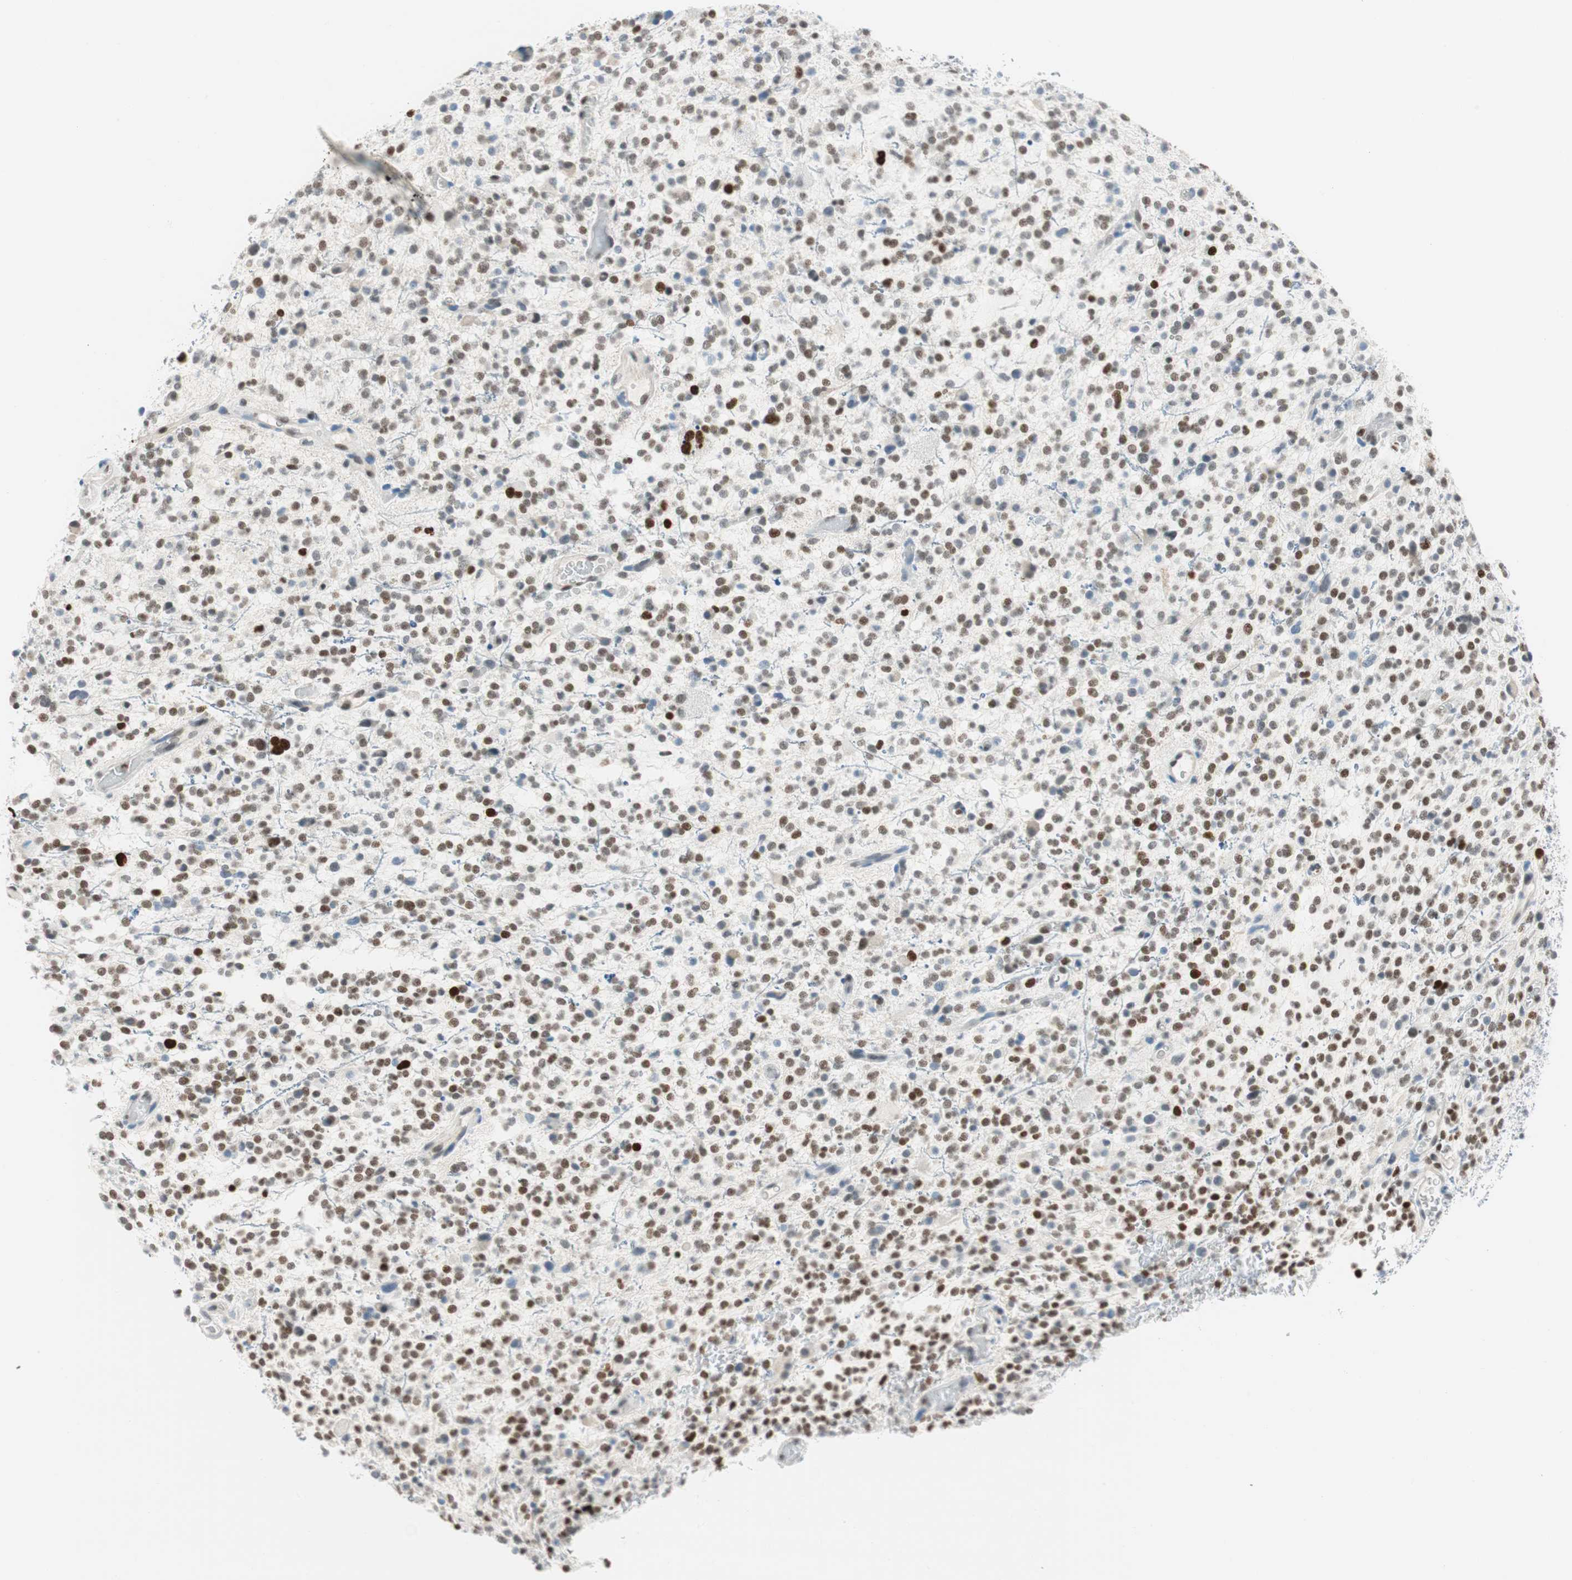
{"staining": {"intensity": "moderate", "quantity": "25%-75%", "location": "nuclear"}, "tissue": "glioma", "cell_type": "Tumor cells", "image_type": "cancer", "snomed": [{"axis": "morphology", "description": "Glioma, malignant, High grade"}, {"axis": "topography", "description": "Brain"}], "caption": "Glioma tissue exhibits moderate nuclear staining in about 25%-75% of tumor cells", "gene": "EZH2", "patient": {"sex": "male", "age": 48}}